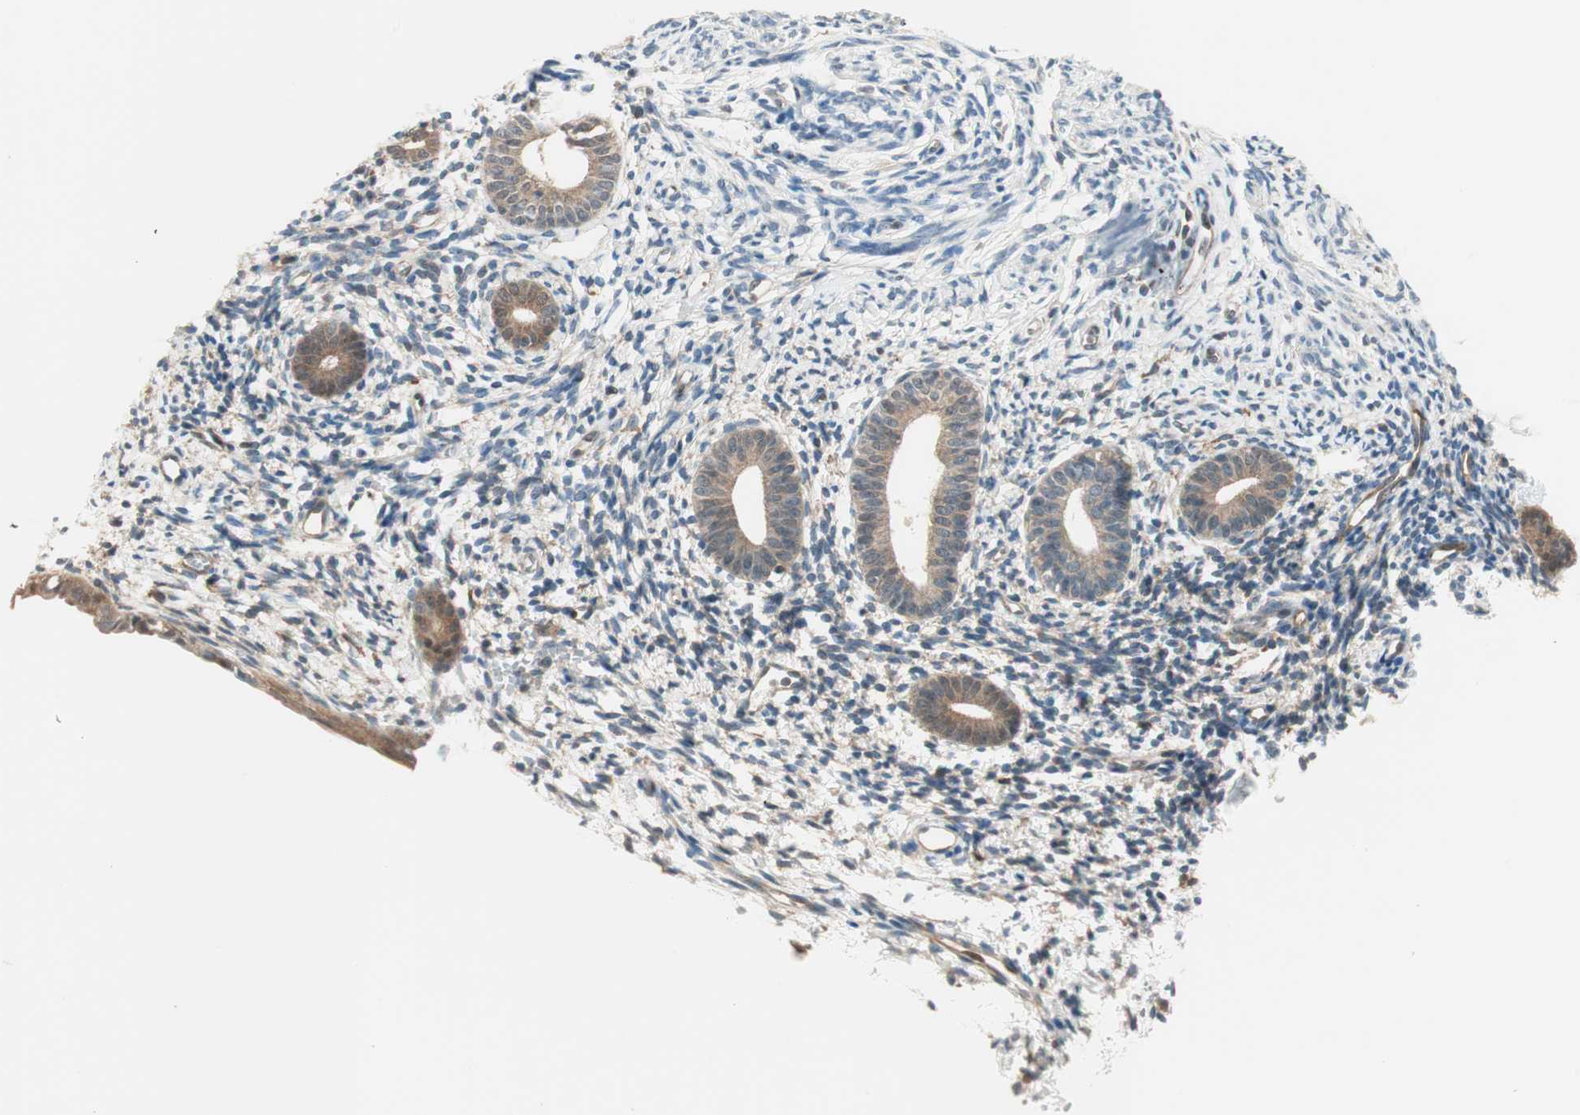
{"staining": {"intensity": "moderate", "quantity": "25%-75%", "location": "cytoplasmic/membranous"}, "tissue": "endometrium", "cell_type": "Cells in endometrial stroma", "image_type": "normal", "snomed": [{"axis": "morphology", "description": "Normal tissue, NOS"}, {"axis": "topography", "description": "Endometrium"}], "caption": "Immunohistochemistry (IHC) image of benign endometrium stained for a protein (brown), which displays medium levels of moderate cytoplasmic/membranous staining in about 25%-75% of cells in endometrial stroma.", "gene": "GALT", "patient": {"sex": "female", "age": 71}}